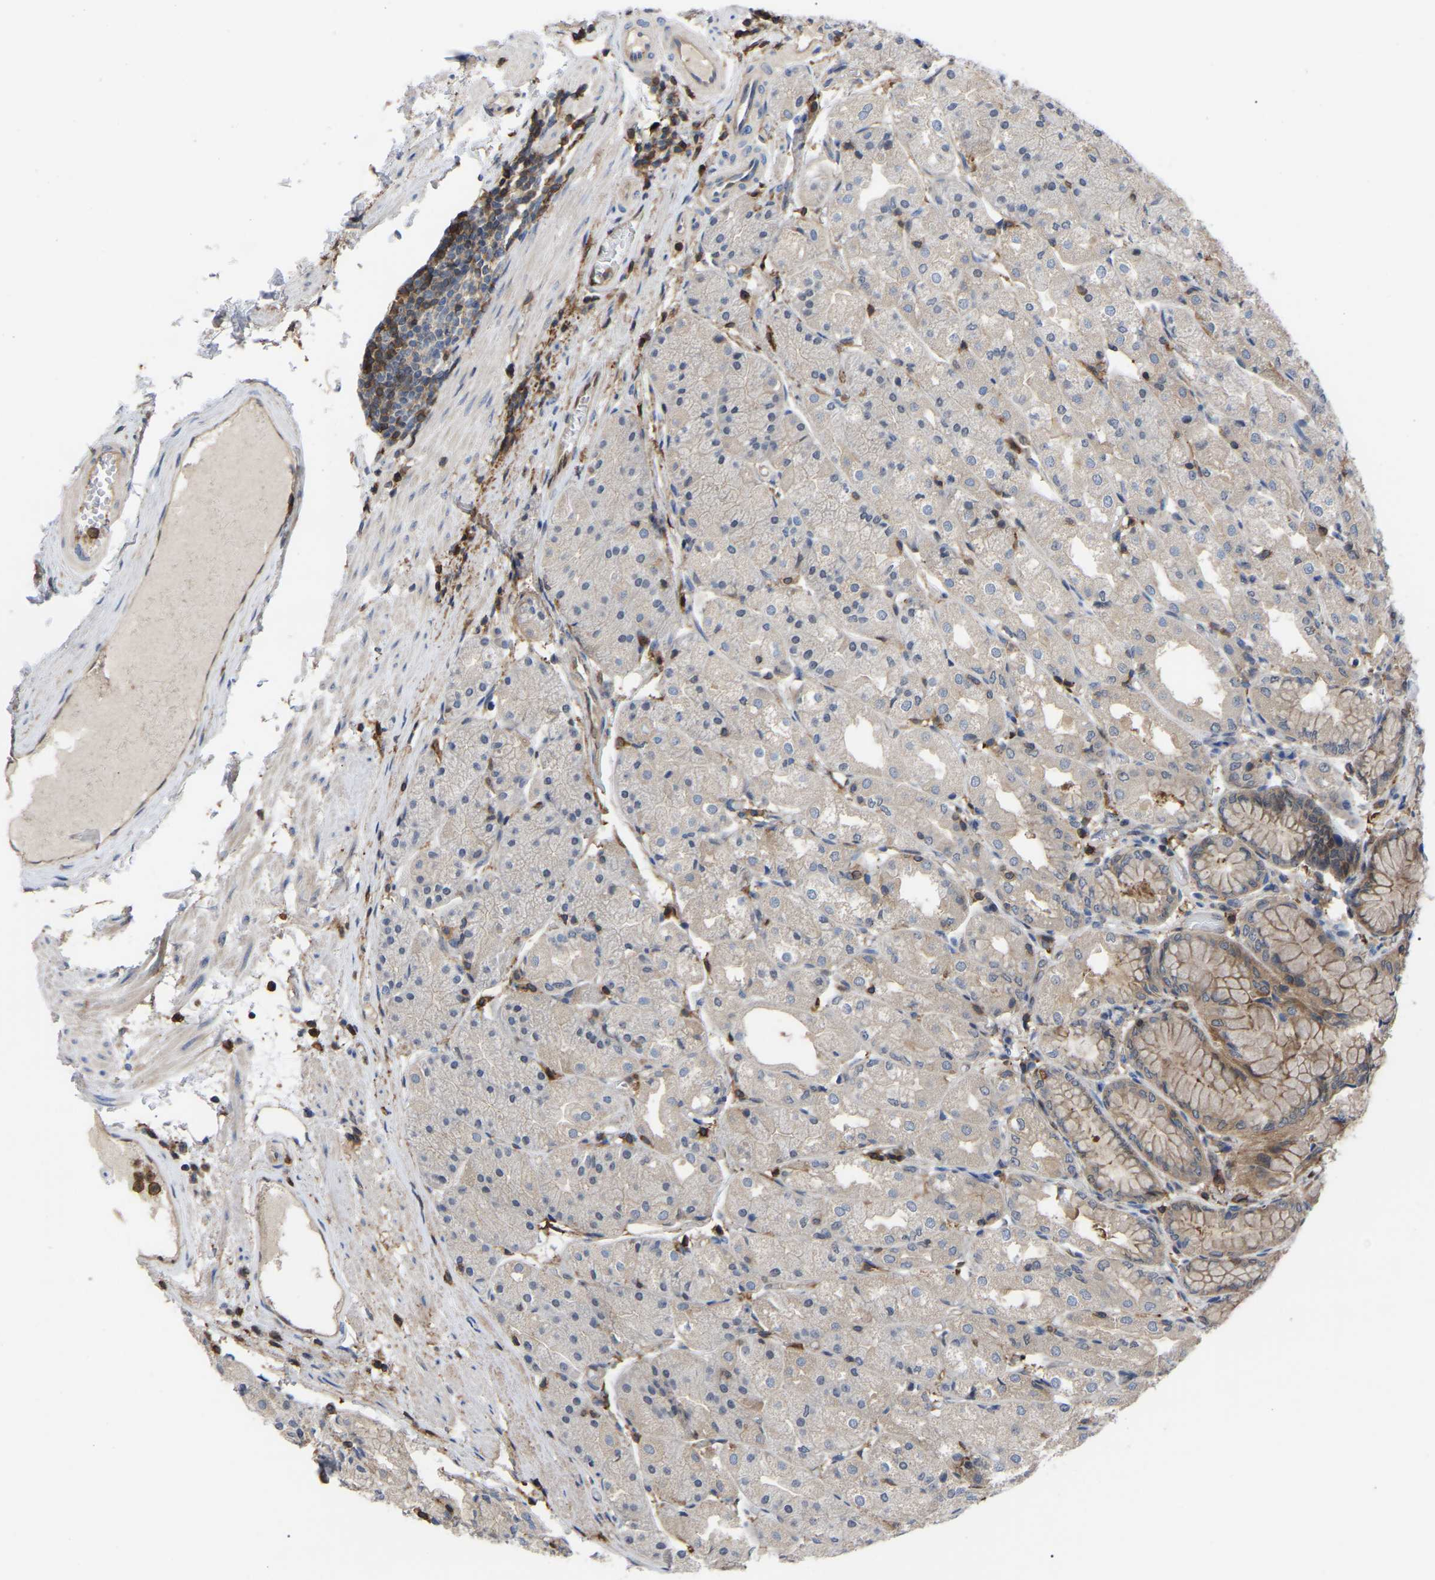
{"staining": {"intensity": "moderate", "quantity": "<25%", "location": "cytoplasmic/membranous"}, "tissue": "stomach", "cell_type": "Glandular cells", "image_type": "normal", "snomed": [{"axis": "morphology", "description": "Normal tissue, NOS"}, {"axis": "topography", "description": "Stomach, upper"}], "caption": "Protein analysis of normal stomach exhibits moderate cytoplasmic/membranous expression in approximately <25% of glandular cells. (Brightfield microscopy of DAB IHC at high magnification).", "gene": "CIT", "patient": {"sex": "male", "age": 72}}